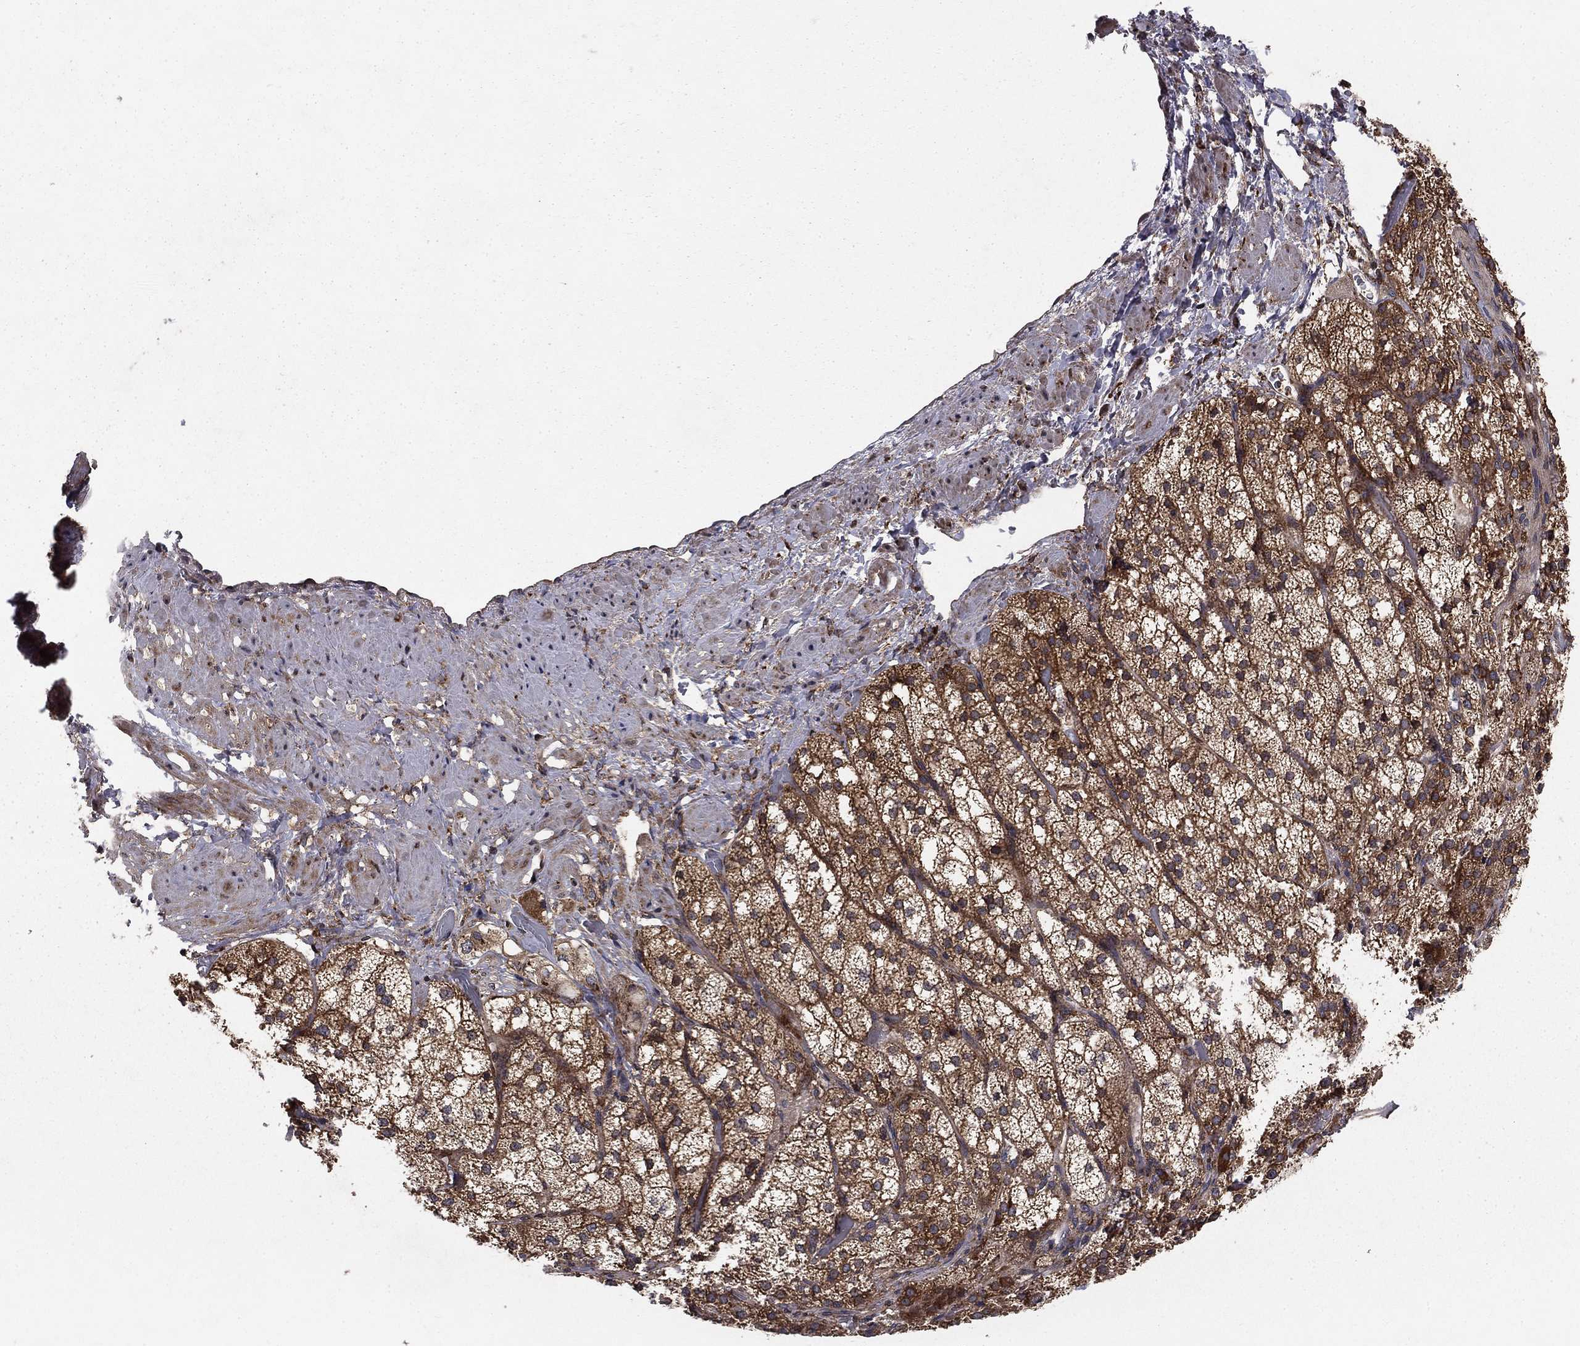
{"staining": {"intensity": "strong", "quantity": ">75%", "location": "cytoplasmic/membranous"}, "tissue": "adrenal gland", "cell_type": "Glandular cells", "image_type": "normal", "snomed": [{"axis": "morphology", "description": "Normal tissue, NOS"}, {"axis": "topography", "description": "Adrenal gland"}], "caption": "Unremarkable adrenal gland reveals strong cytoplasmic/membranous expression in about >75% of glandular cells.", "gene": "BABAM2", "patient": {"sex": "female", "age": 60}}